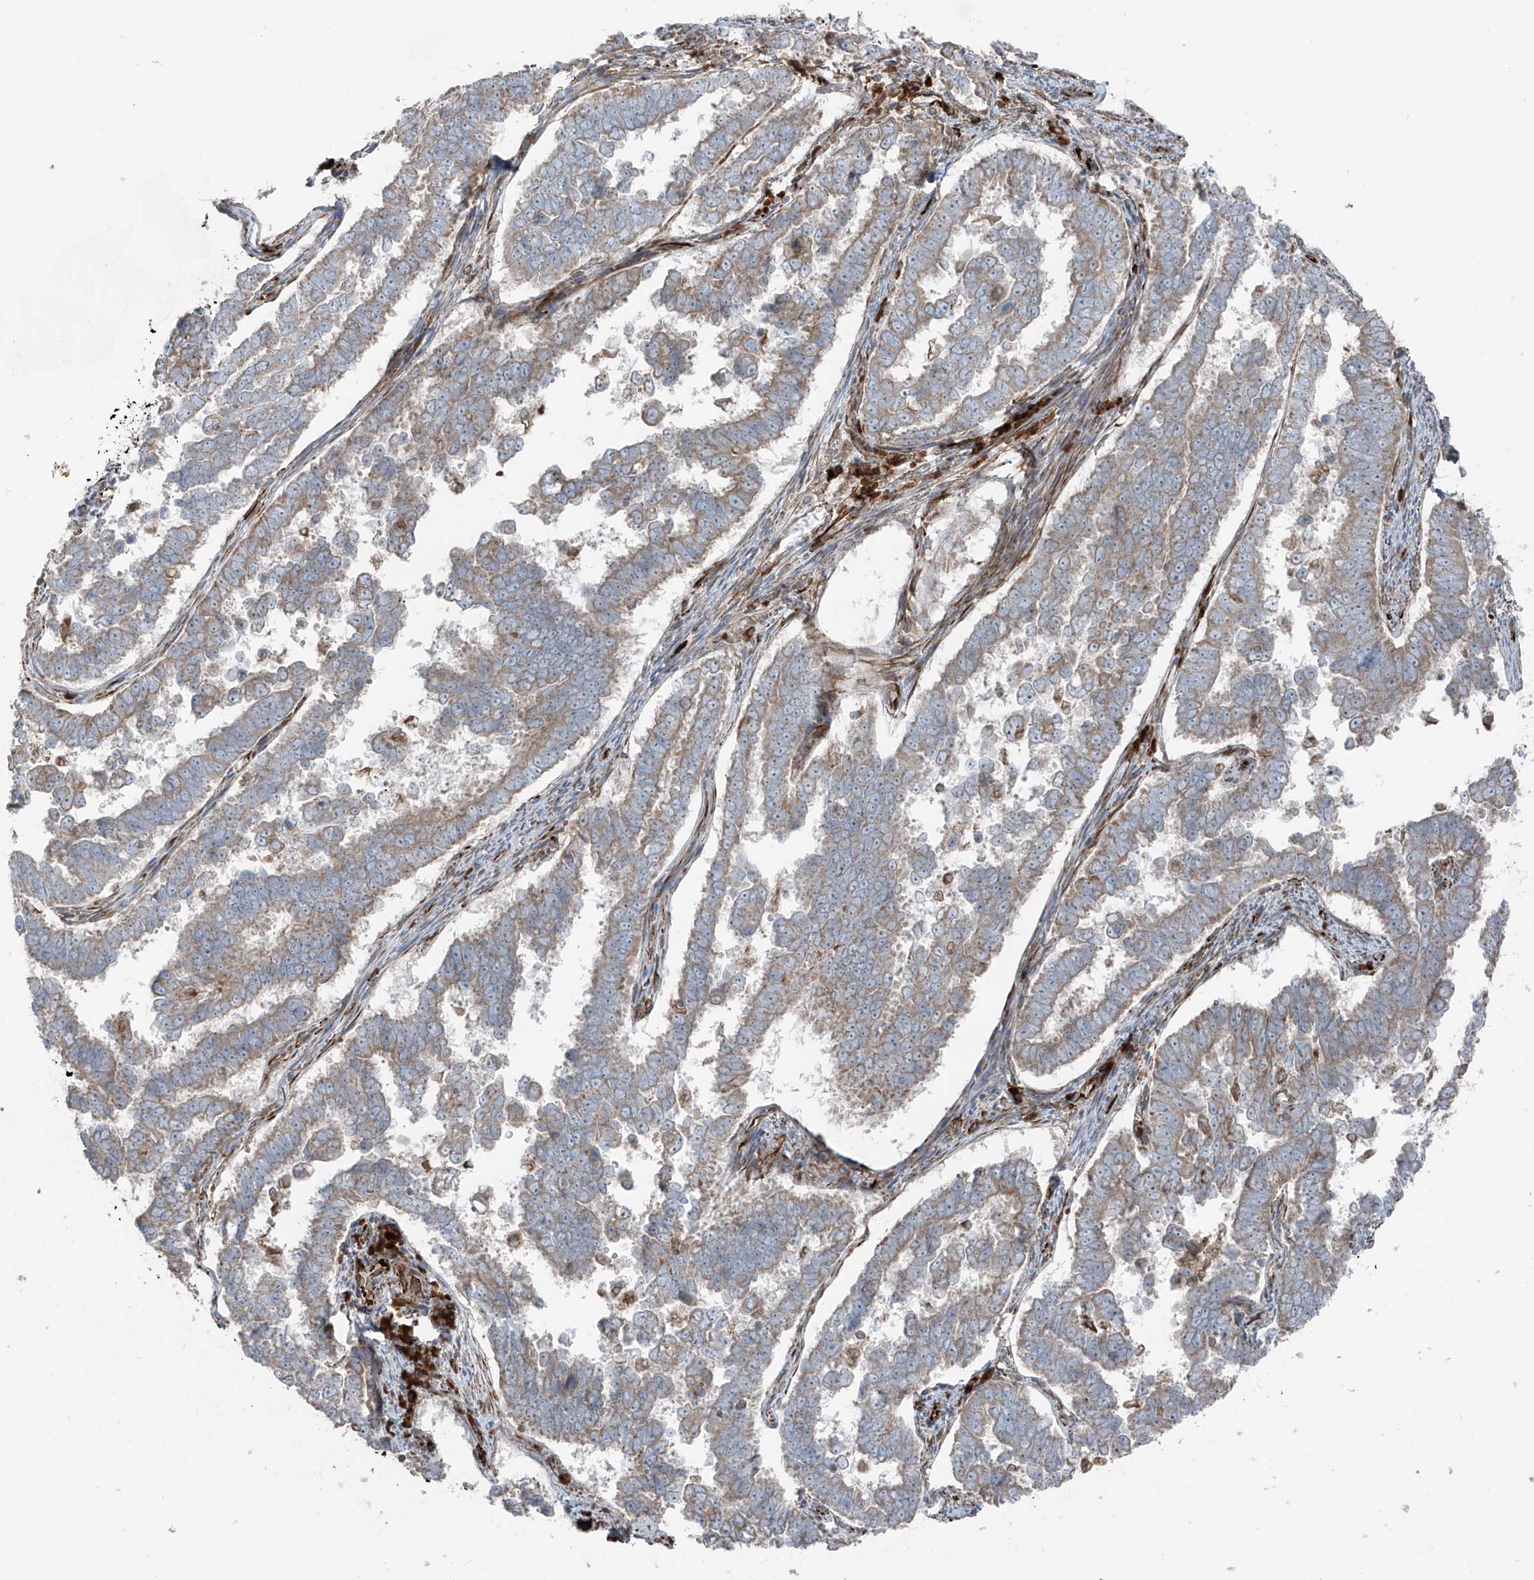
{"staining": {"intensity": "weak", "quantity": "25%-75%", "location": "cytoplasmic/membranous"}, "tissue": "endometrial cancer", "cell_type": "Tumor cells", "image_type": "cancer", "snomed": [{"axis": "morphology", "description": "Adenocarcinoma, NOS"}, {"axis": "topography", "description": "Endometrium"}], "caption": "Approximately 25%-75% of tumor cells in human endometrial cancer (adenocarcinoma) show weak cytoplasmic/membranous protein positivity as visualized by brown immunohistochemical staining.", "gene": "ERLEC1", "patient": {"sex": "female", "age": 75}}